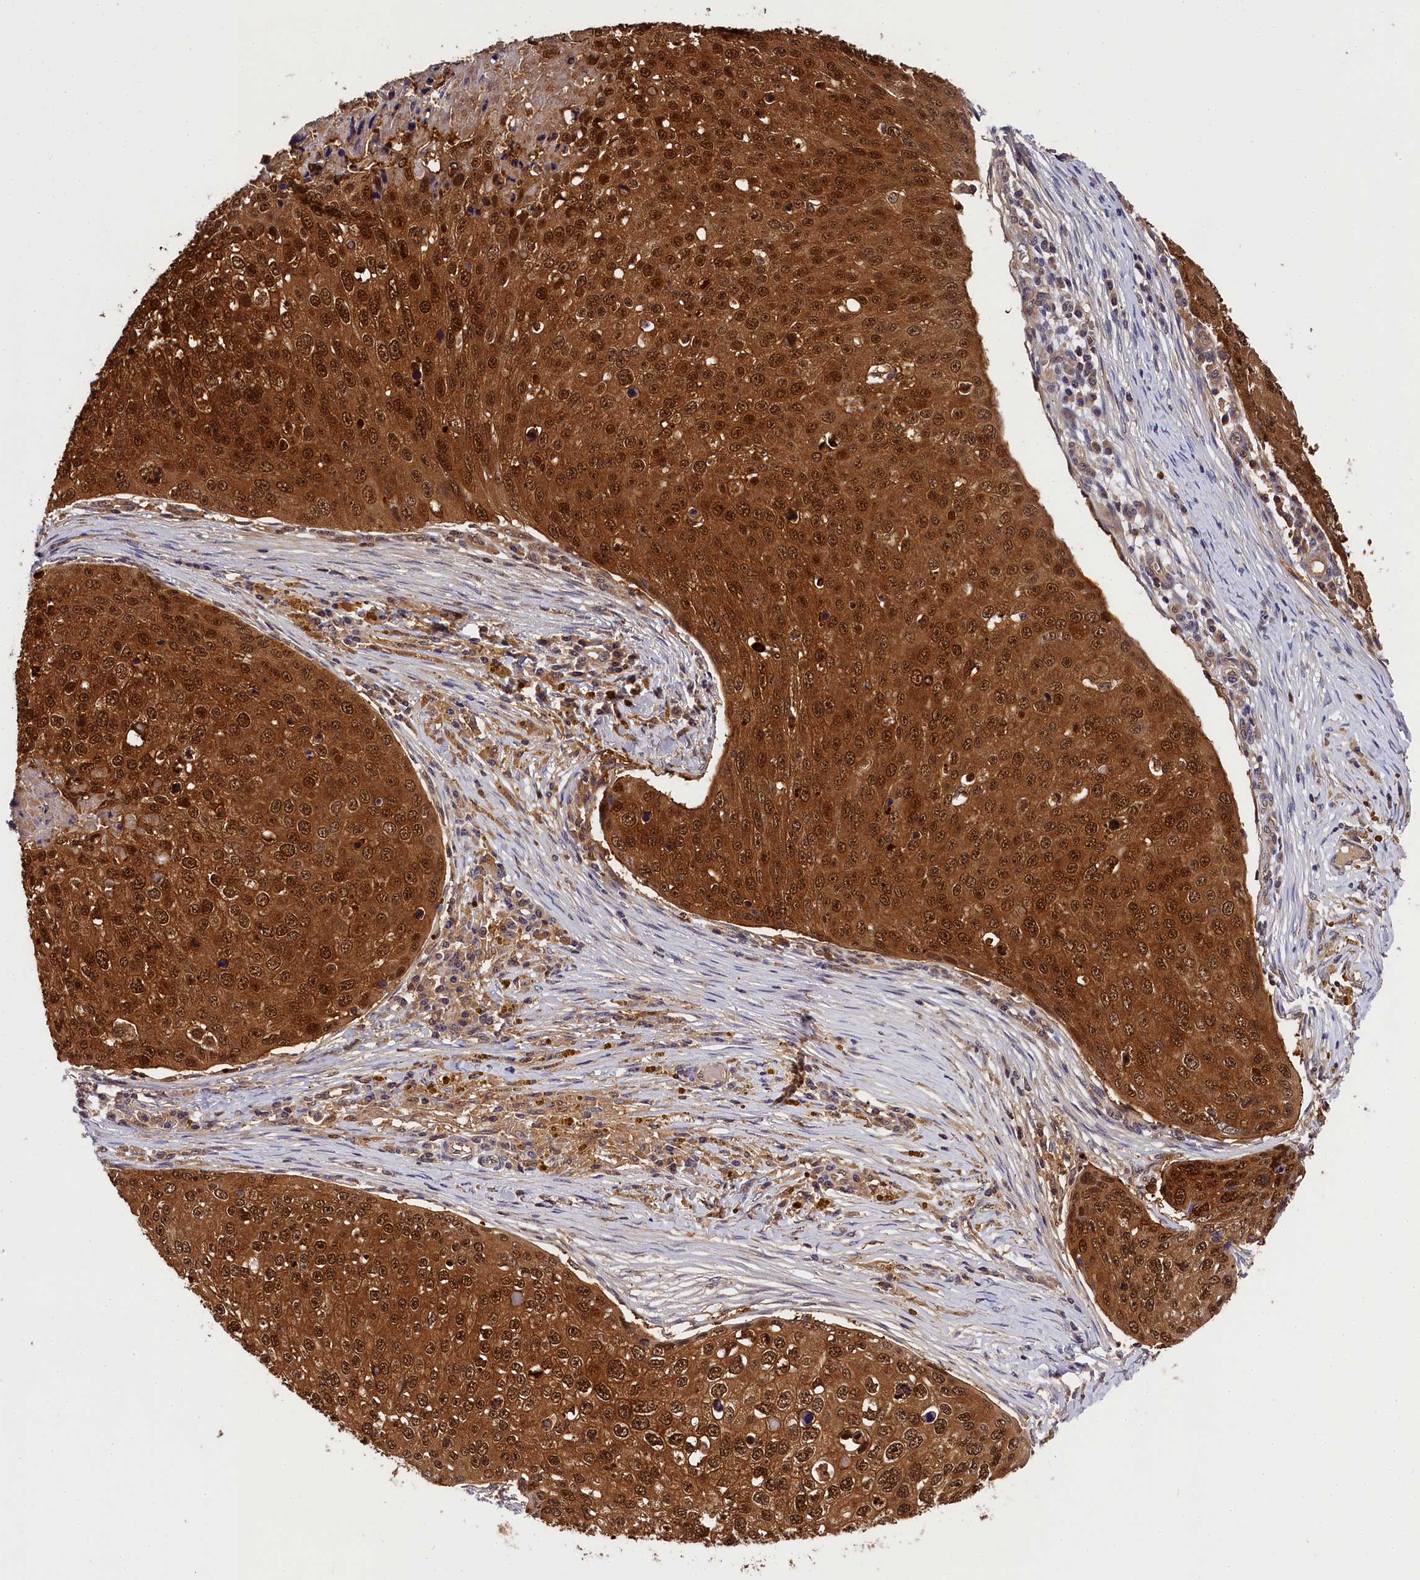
{"staining": {"intensity": "strong", "quantity": ">75%", "location": "cytoplasmic/membranous,nuclear"}, "tissue": "skin cancer", "cell_type": "Tumor cells", "image_type": "cancer", "snomed": [{"axis": "morphology", "description": "Squamous cell carcinoma, NOS"}, {"axis": "topography", "description": "Skin"}], "caption": "Protein expression by immunohistochemistry reveals strong cytoplasmic/membranous and nuclear staining in about >75% of tumor cells in skin cancer (squamous cell carcinoma).", "gene": "EIF6", "patient": {"sex": "male", "age": 71}}